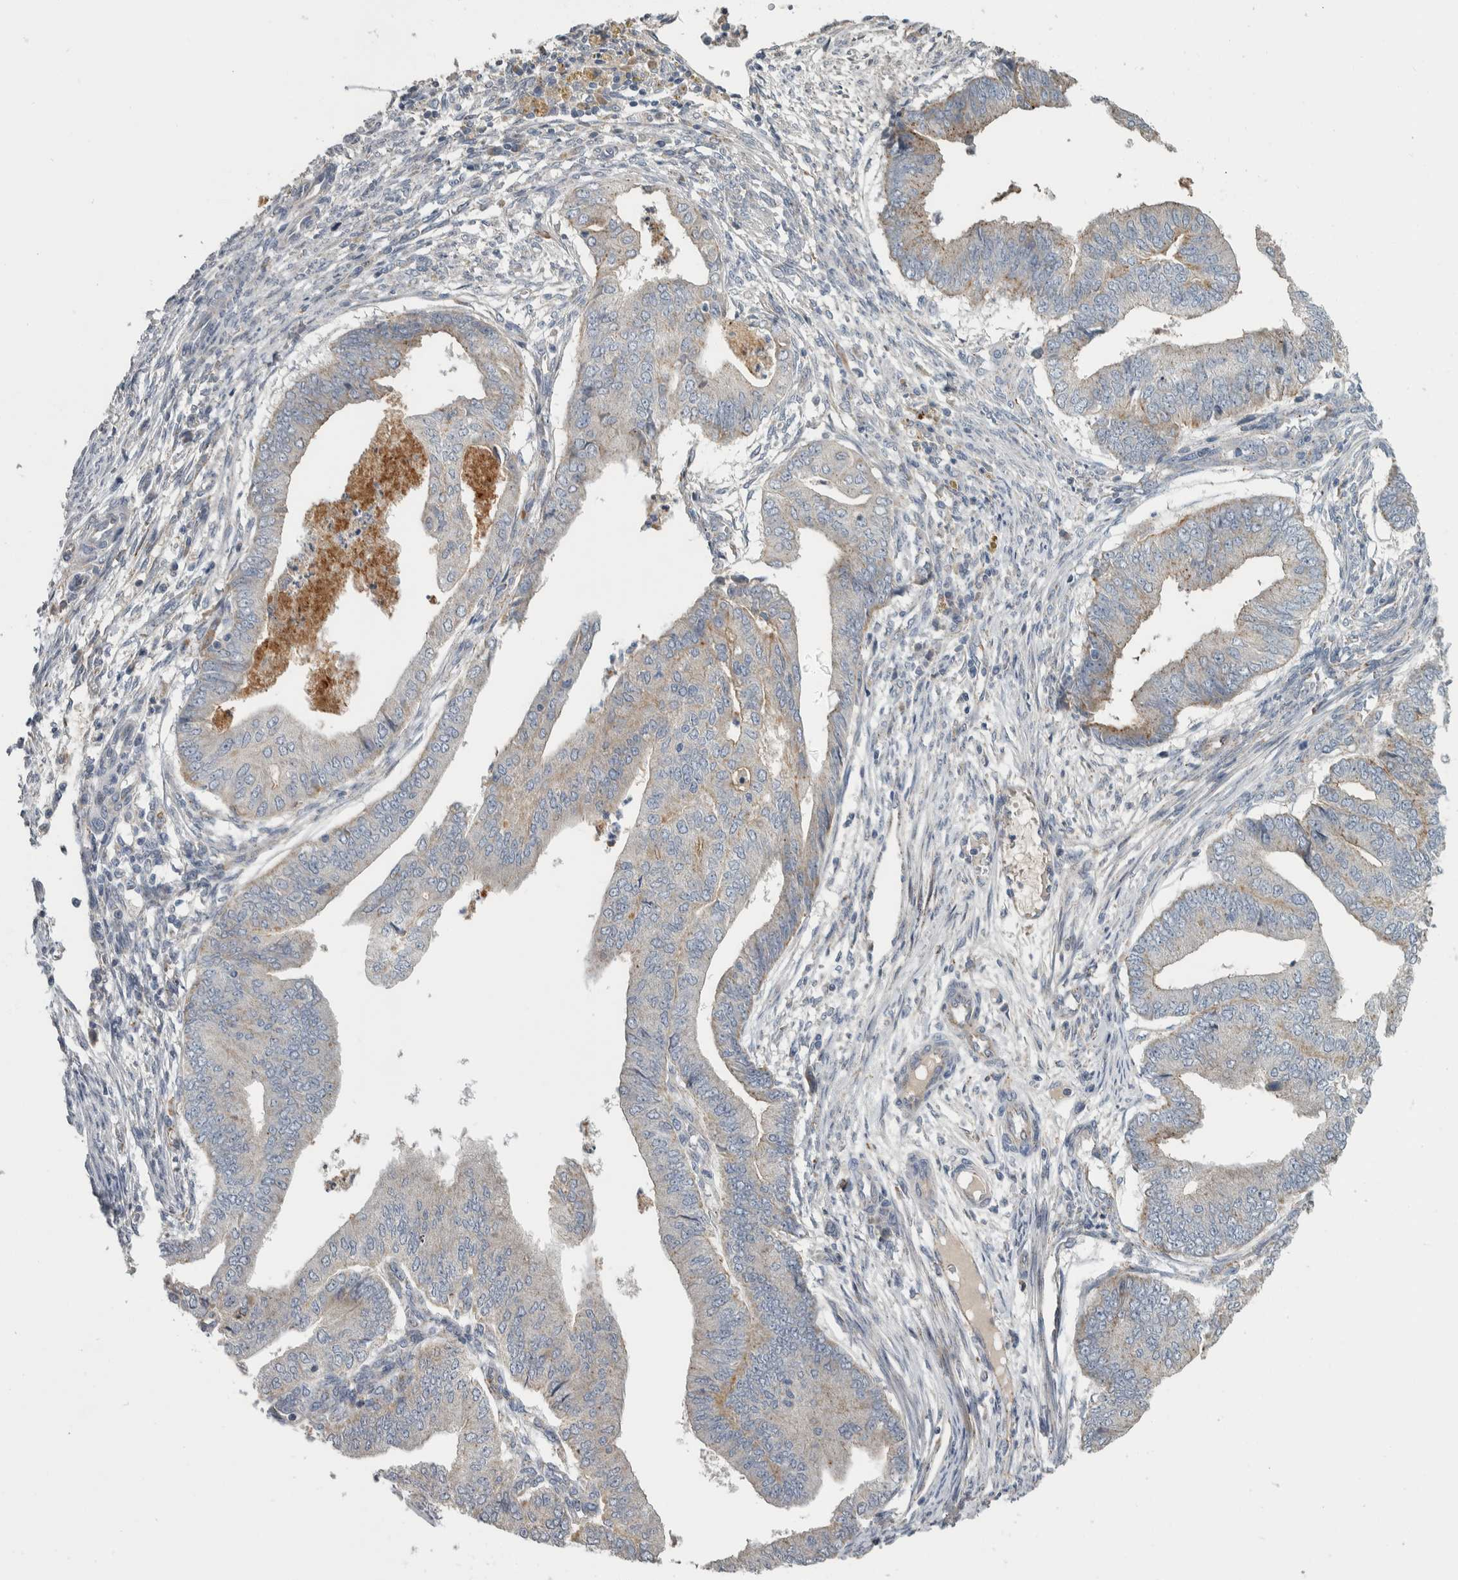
{"staining": {"intensity": "weak", "quantity": "<25%", "location": "cytoplasmic/membranous"}, "tissue": "endometrial cancer", "cell_type": "Tumor cells", "image_type": "cancer", "snomed": [{"axis": "morphology", "description": "Polyp, NOS"}, {"axis": "morphology", "description": "Adenocarcinoma, NOS"}, {"axis": "morphology", "description": "Adenoma, NOS"}, {"axis": "topography", "description": "Endometrium"}], "caption": "This is an IHC micrograph of human adenocarcinoma (endometrial). There is no positivity in tumor cells.", "gene": "FAM83G", "patient": {"sex": "female", "age": 79}}